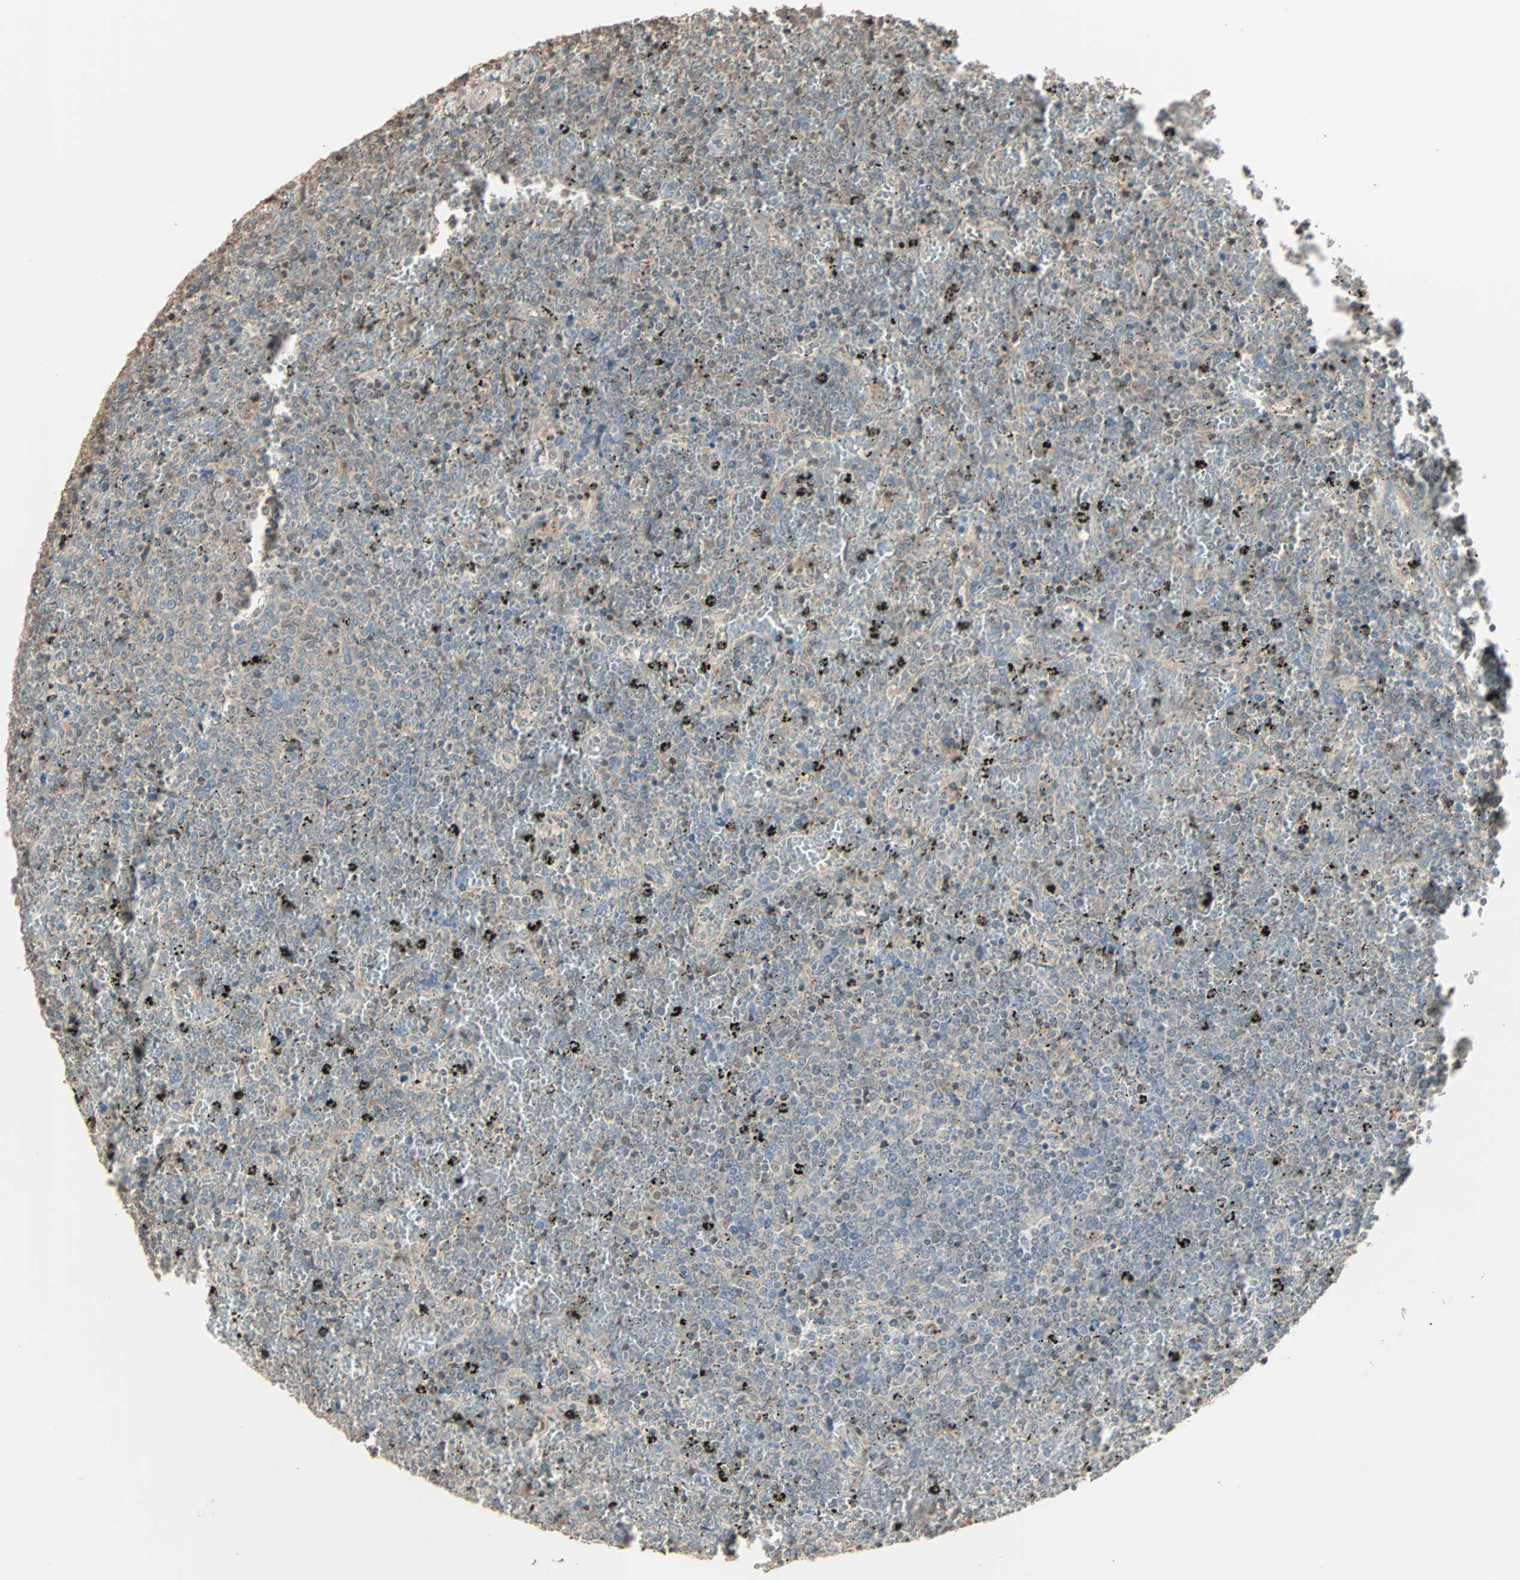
{"staining": {"intensity": "weak", "quantity": "<25%", "location": "cytoplasmic/membranous"}, "tissue": "lymphoma", "cell_type": "Tumor cells", "image_type": "cancer", "snomed": [{"axis": "morphology", "description": "Malignant lymphoma, non-Hodgkin's type, Low grade"}, {"axis": "topography", "description": "Spleen"}], "caption": "The histopathology image demonstrates no significant expression in tumor cells of lymphoma.", "gene": "CALCRL", "patient": {"sex": "female", "age": 77}}